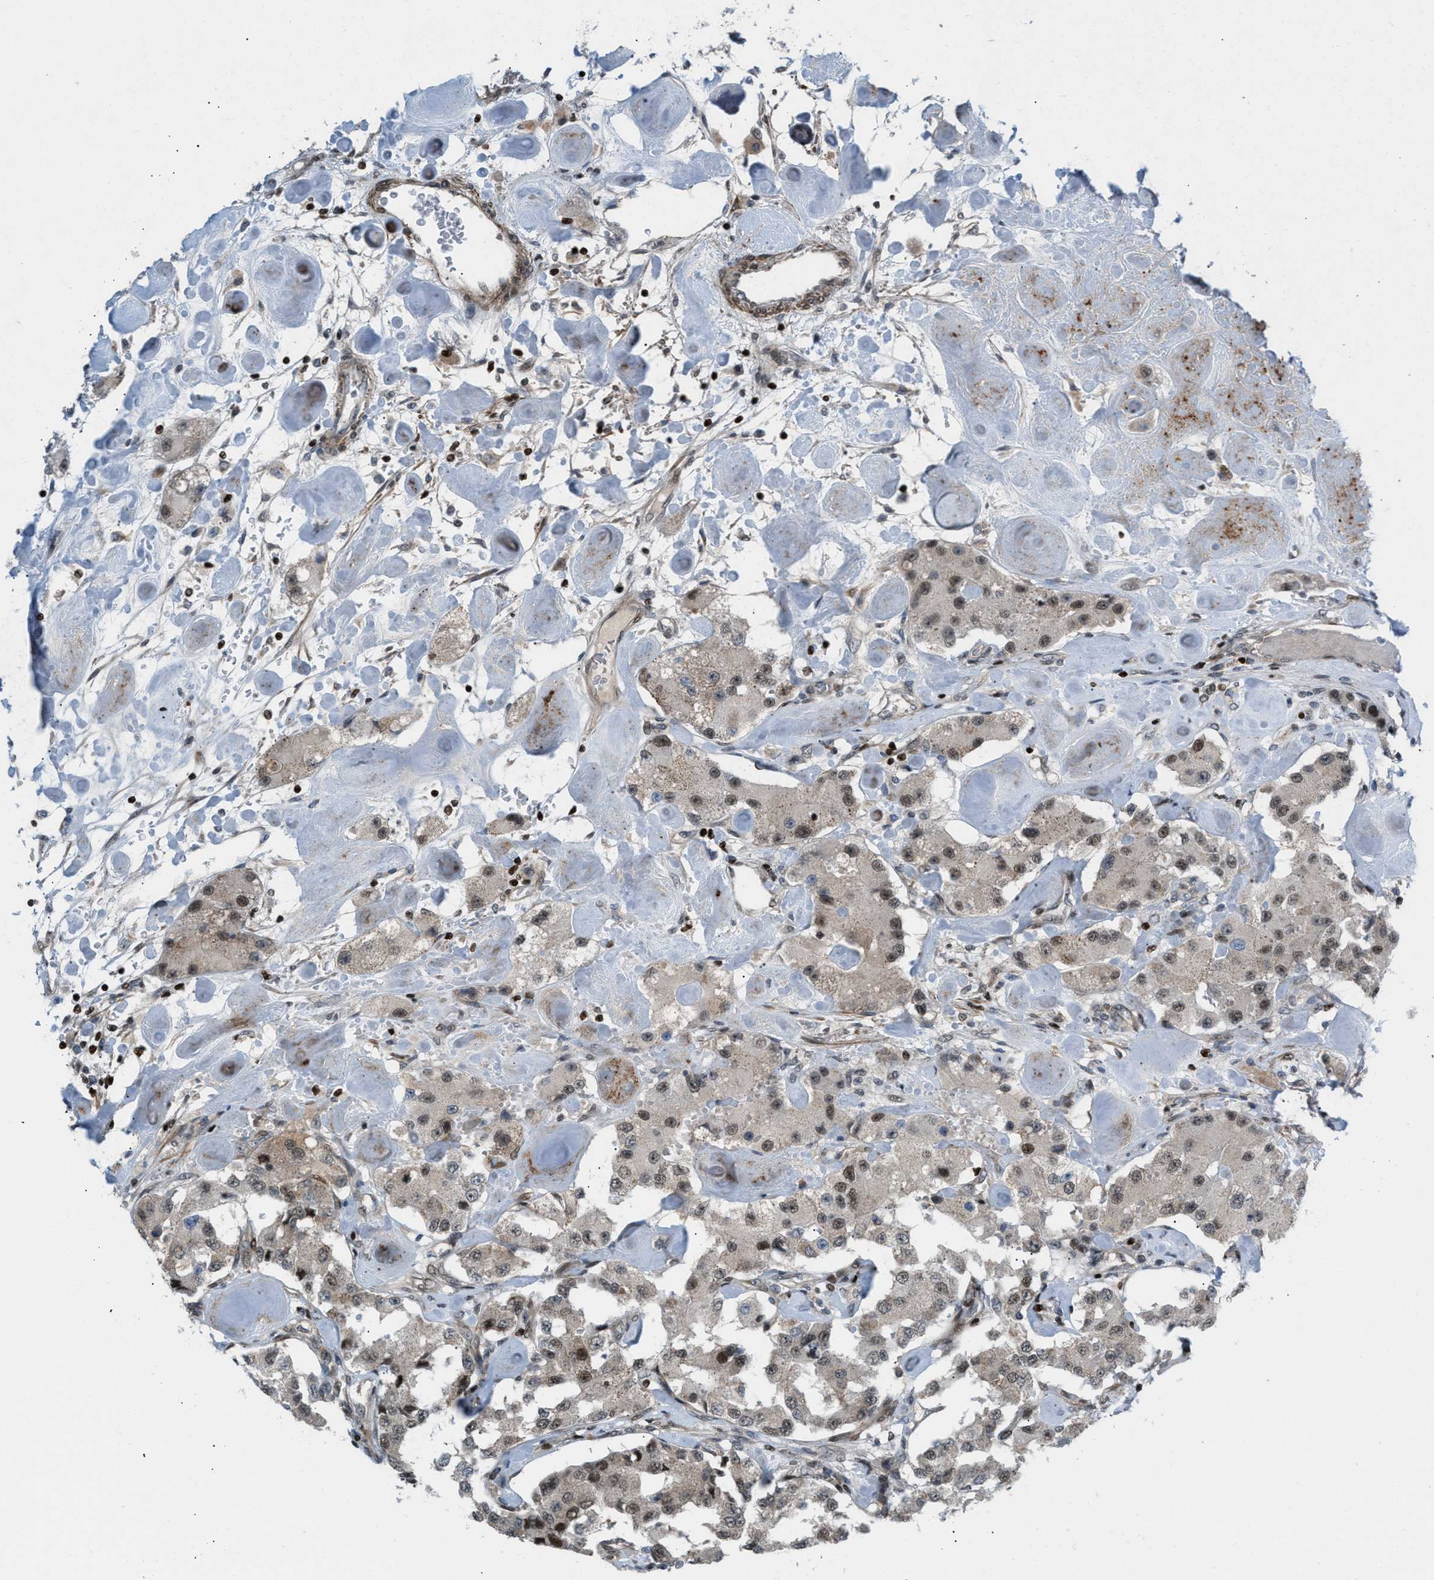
{"staining": {"intensity": "moderate", "quantity": ">75%", "location": "nuclear"}, "tissue": "carcinoid", "cell_type": "Tumor cells", "image_type": "cancer", "snomed": [{"axis": "morphology", "description": "Carcinoid, malignant, NOS"}, {"axis": "topography", "description": "Pancreas"}], "caption": "Immunohistochemistry image of neoplastic tissue: carcinoid (malignant) stained using IHC exhibits medium levels of moderate protein expression localized specifically in the nuclear of tumor cells, appearing as a nuclear brown color.", "gene": "ZNF276", "patient": {"sex": "male", "age": 41}}